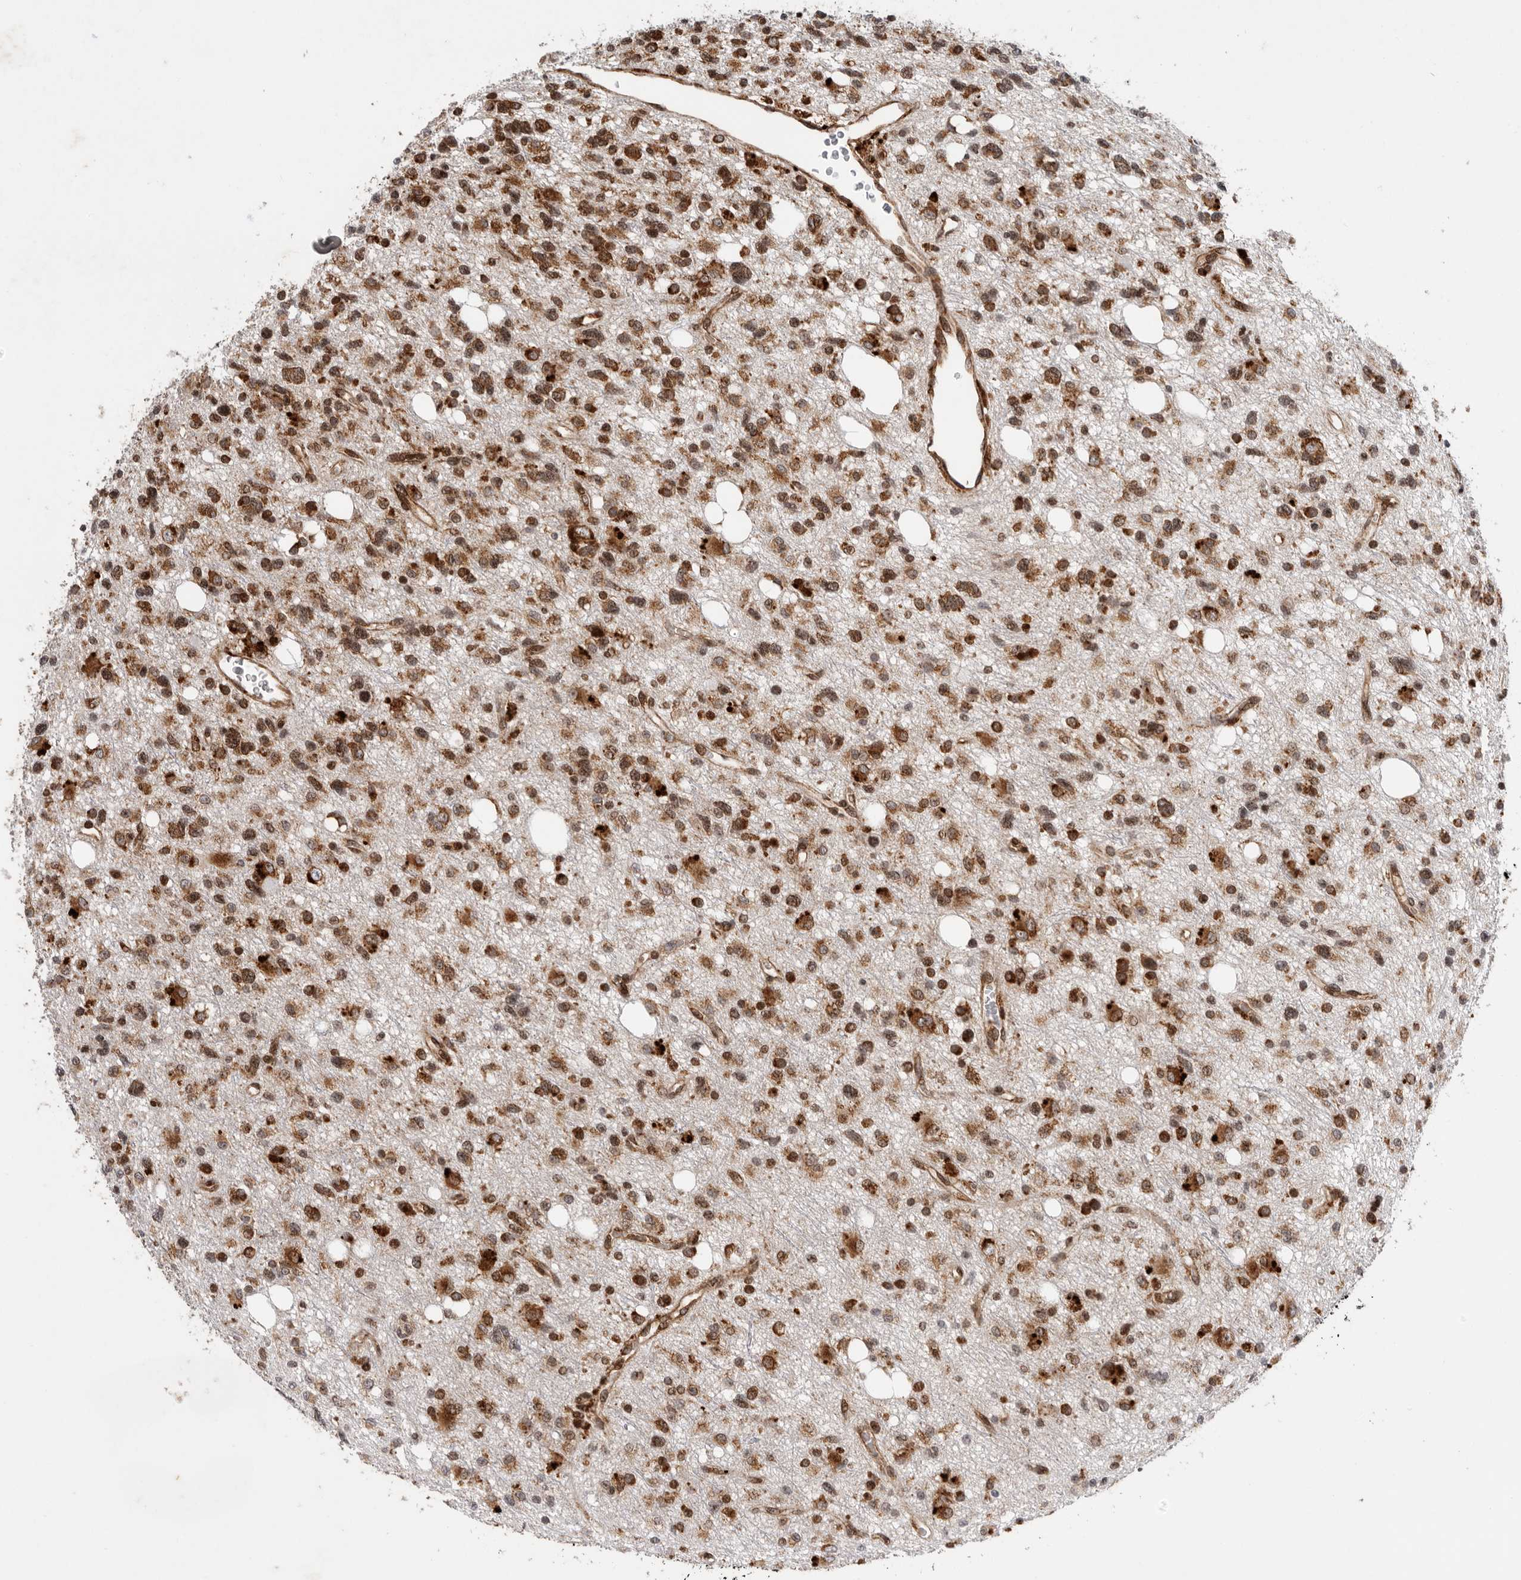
{"staining": {"intensity": "strong", "quantity": ">75%", "location": "cytoplasmic/membranous"}, "tissue": "glioma", "cell_type": "Tumor cells", "image_type": "cancer", "snomed": [{"axis": "morphology", "description": "Glioma, malignant, High grade"}, {"axis": "topography", "description": "Brain"}], "caption": "Glioma tissue exhibits strong cytoplasmic/membranous expression in about >75% of tumor cells, visualized by immunohistochemistry.", "gene": "FZD3", "patient": {"sex": "female", "age": 62}}